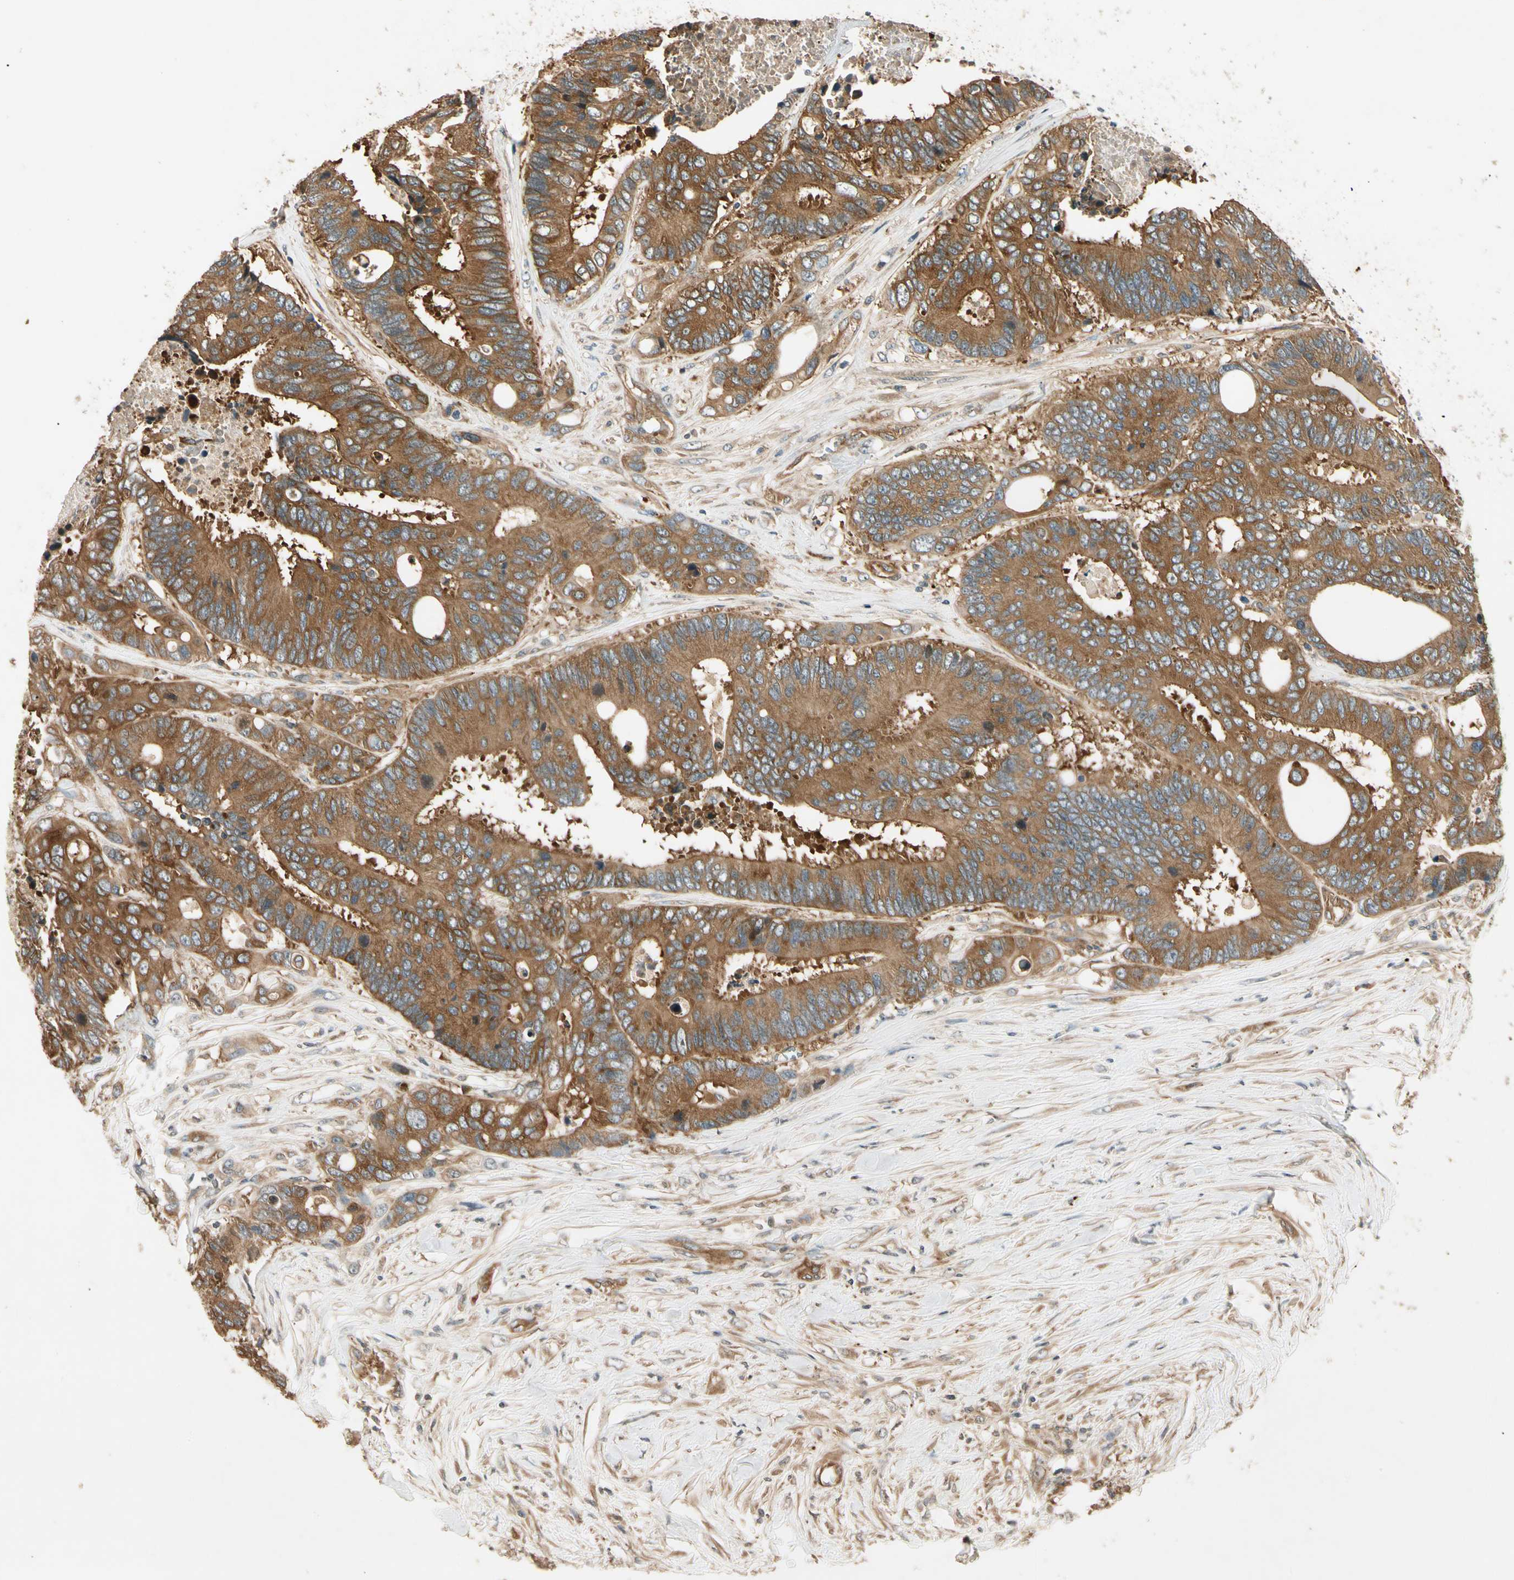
{"staining": {"intensity": "moderate", "quantity": "25%-75%", "location": "cytoplasmic/membranous"}, "tissue": "colorectal cancer", "cell_type": "Tumor cells", "image_type": "cancer", "snomed": [{"axis": "morphology", "description": "Adenocarcinoma, NOS"}, {"axis": "topography", "description": "Rectum"}], "caption": "DAB (3,3'-diaminobenzidine) immunohistochemical staining of colorectal cancer reveals moderate cytoplasmic/membranous protein staining in approximately 25%-75% of tumor cells.", "gene": "ROCK2", "patient": {"sex": "male", "age": 55}}